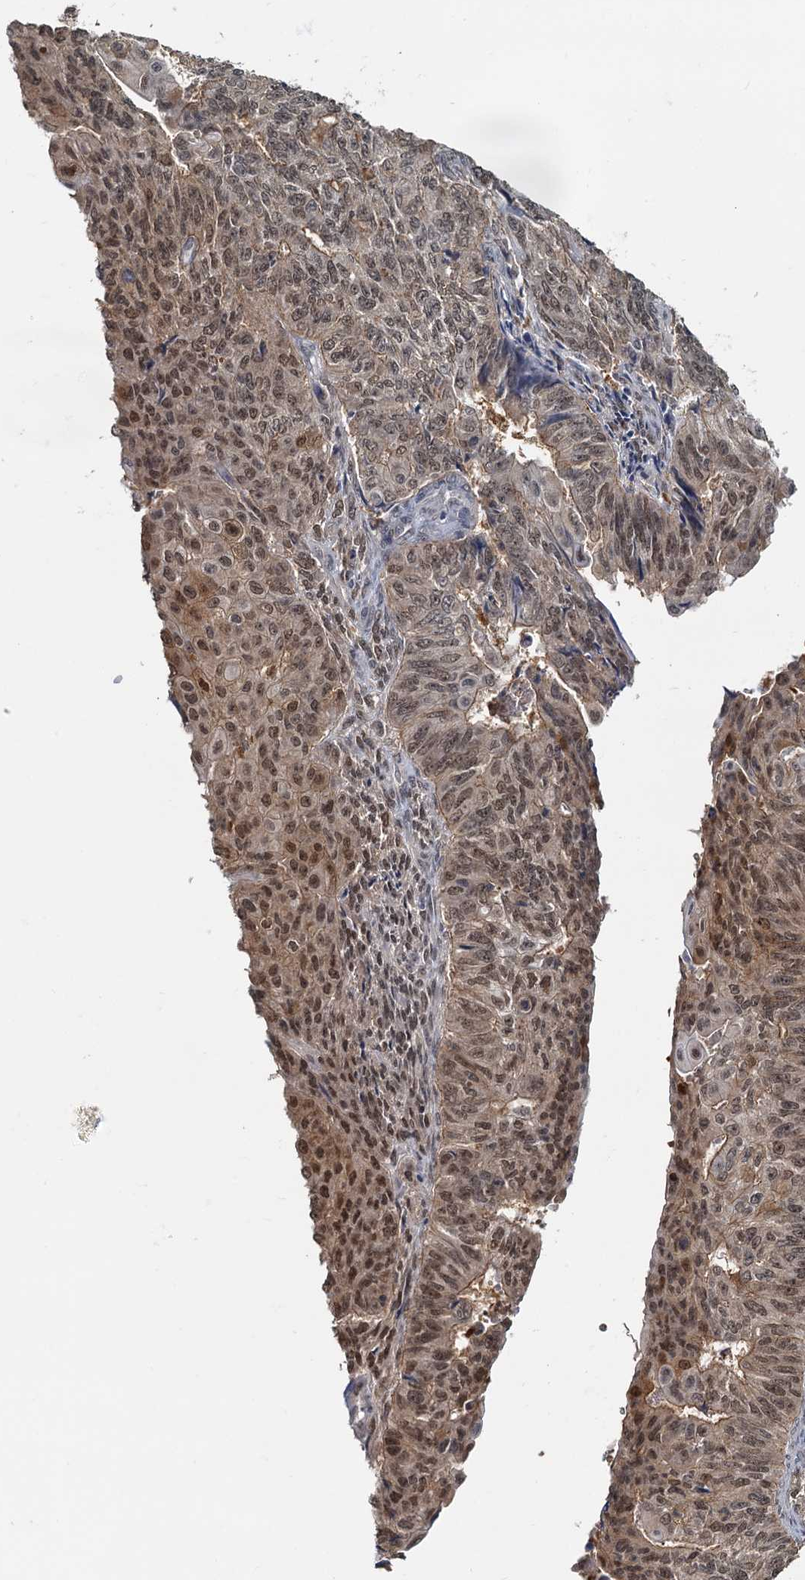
{"staining": {"intensity": "moderate", "quantity": ">75%", "location": "nuclear"}, "tissue": "endometrial cancer", "cell_type": "Tumor cells", "image_type": "cancer", "snomed": [{"axis": "morphology", "description": "Adenocarcinoma, NOS"}, {"axis": "topography", "description": "Endometrium"}], "caption": "IHC staining of endometrial cancer (adenocarcinoma), which displays medium levels of moderate nuclear staining in about >75% of tumor cells indicating moderate nuclear protein expression. The staining was performed using DAB (brown) for protein detection and nuclei were counterstained in hematoxylin (blue).", "gene": "SPINDOC", "patient": {"sex": "female", "age": 32}}